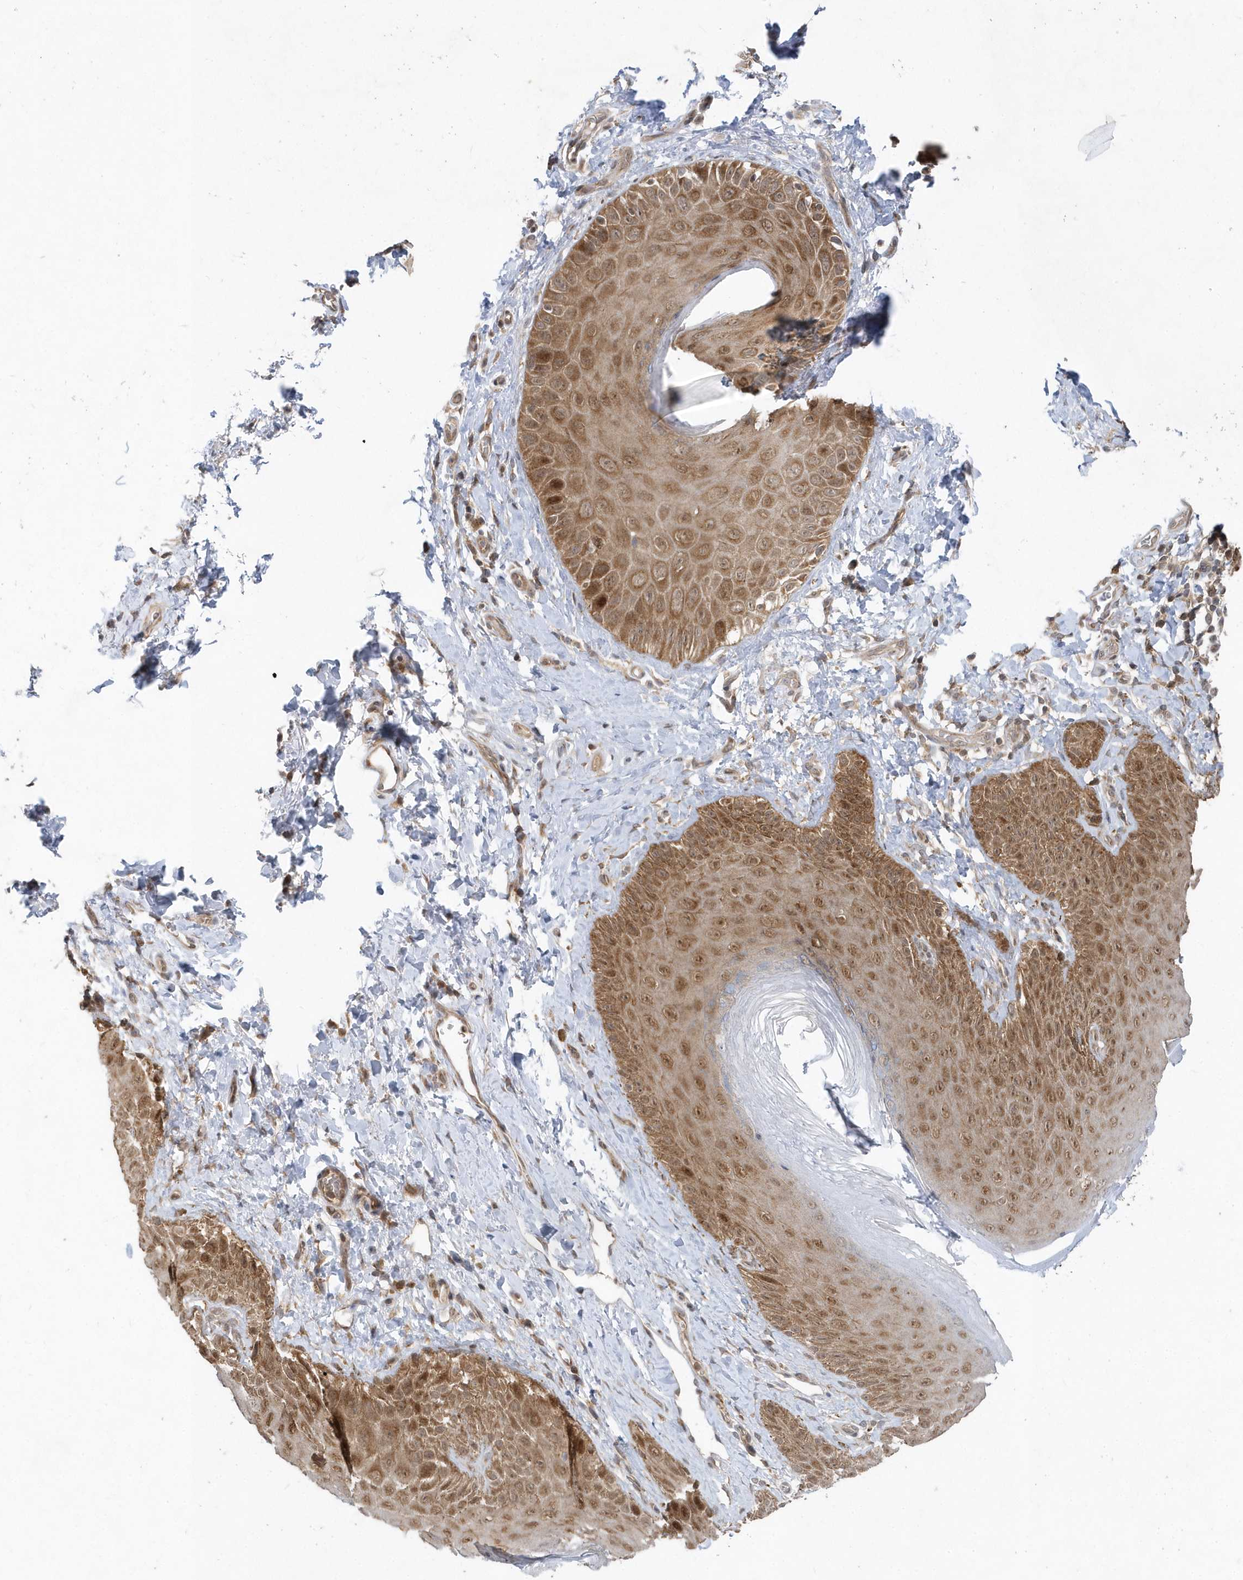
{"staining": {"intensity": "moderate", "quantity": ">75%", "location": "cytoplasmic/membranous,nuclear"}, "tissue": "skin", "cell_type": "Epidermal cells", "image_type": "normal", "snomed": [{"axis": "morphology", "description": "Normal tissue, NOS"}, {"axis": "topography", "description": "Anal"}], "caption": "A medium amount of moderate cytoplasmic/membranous,nuclear staining is appreciated in approximately >75% of epidermal cells in benign skin. The staining was performed using DAB (3,3'-diaminobenzidine) to visualize the protein expression in brown, while the nuclei were stained in blue with hematoxylin (Magnification: 20x).", "gene": "MXI1", "patient": {"sex": "male", "age": 44}}